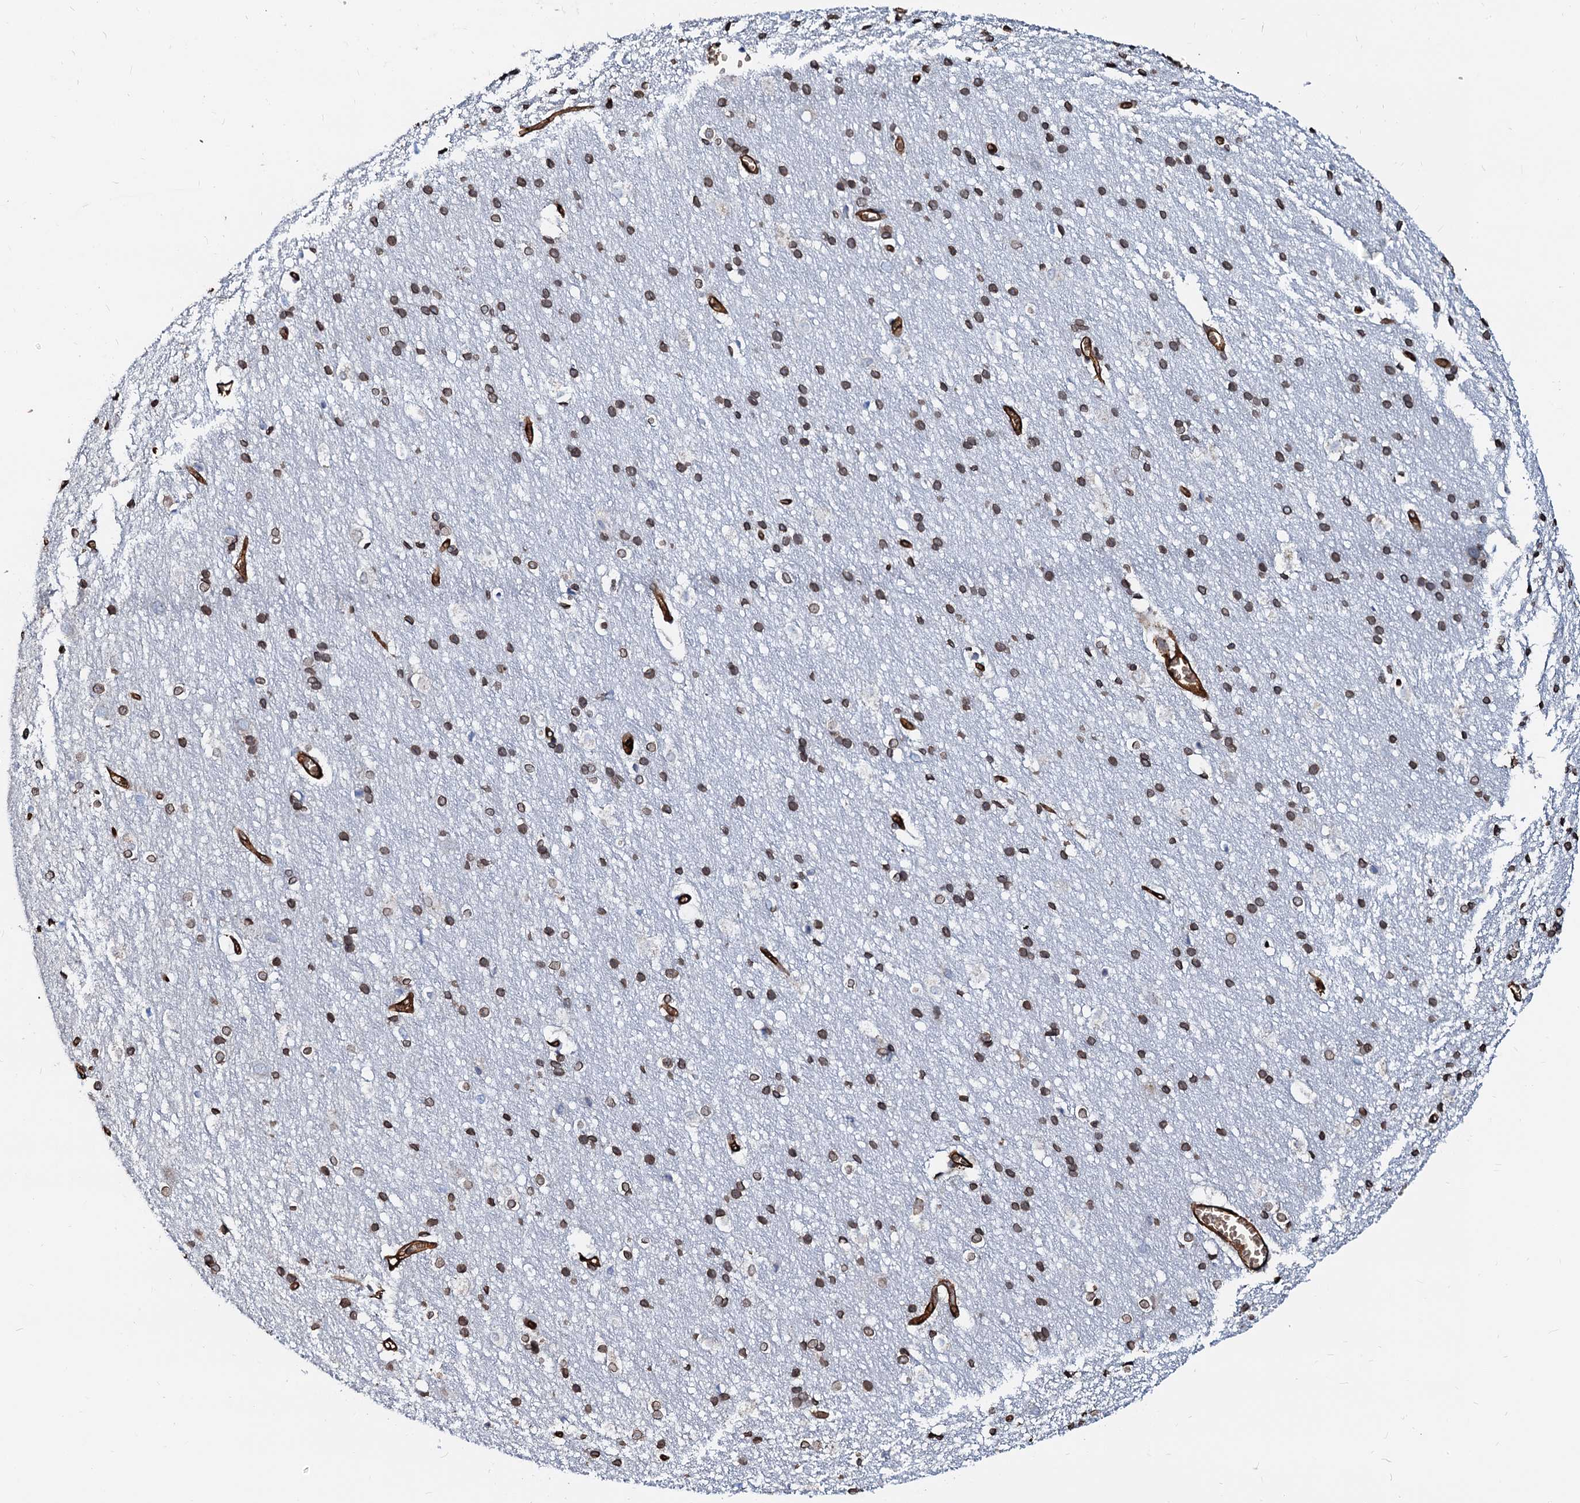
{"staining": {"intensity": "strong", "quantity": ">75%", "location": "cytoplasmic/membranous"}, "tissue": "cerebral cortex", "cell_type": "Endothelial cells", "image_type": "normal", "snomed": [{"axis": "morphology", "description": "Normal tissue, NOS"}, {"axis": "topography", "description": "Cerebral cortex"}], "caption": "Immunohistochemistry (IHC) micrograph of normal human cerebral cortex stained for a protein (brown), which displays high levels of strong cytoplasmic/membranous expression in about >75% of endothelial cells.", "gene": "NRP2", "patient": {"sex": "male", "age": 54}}